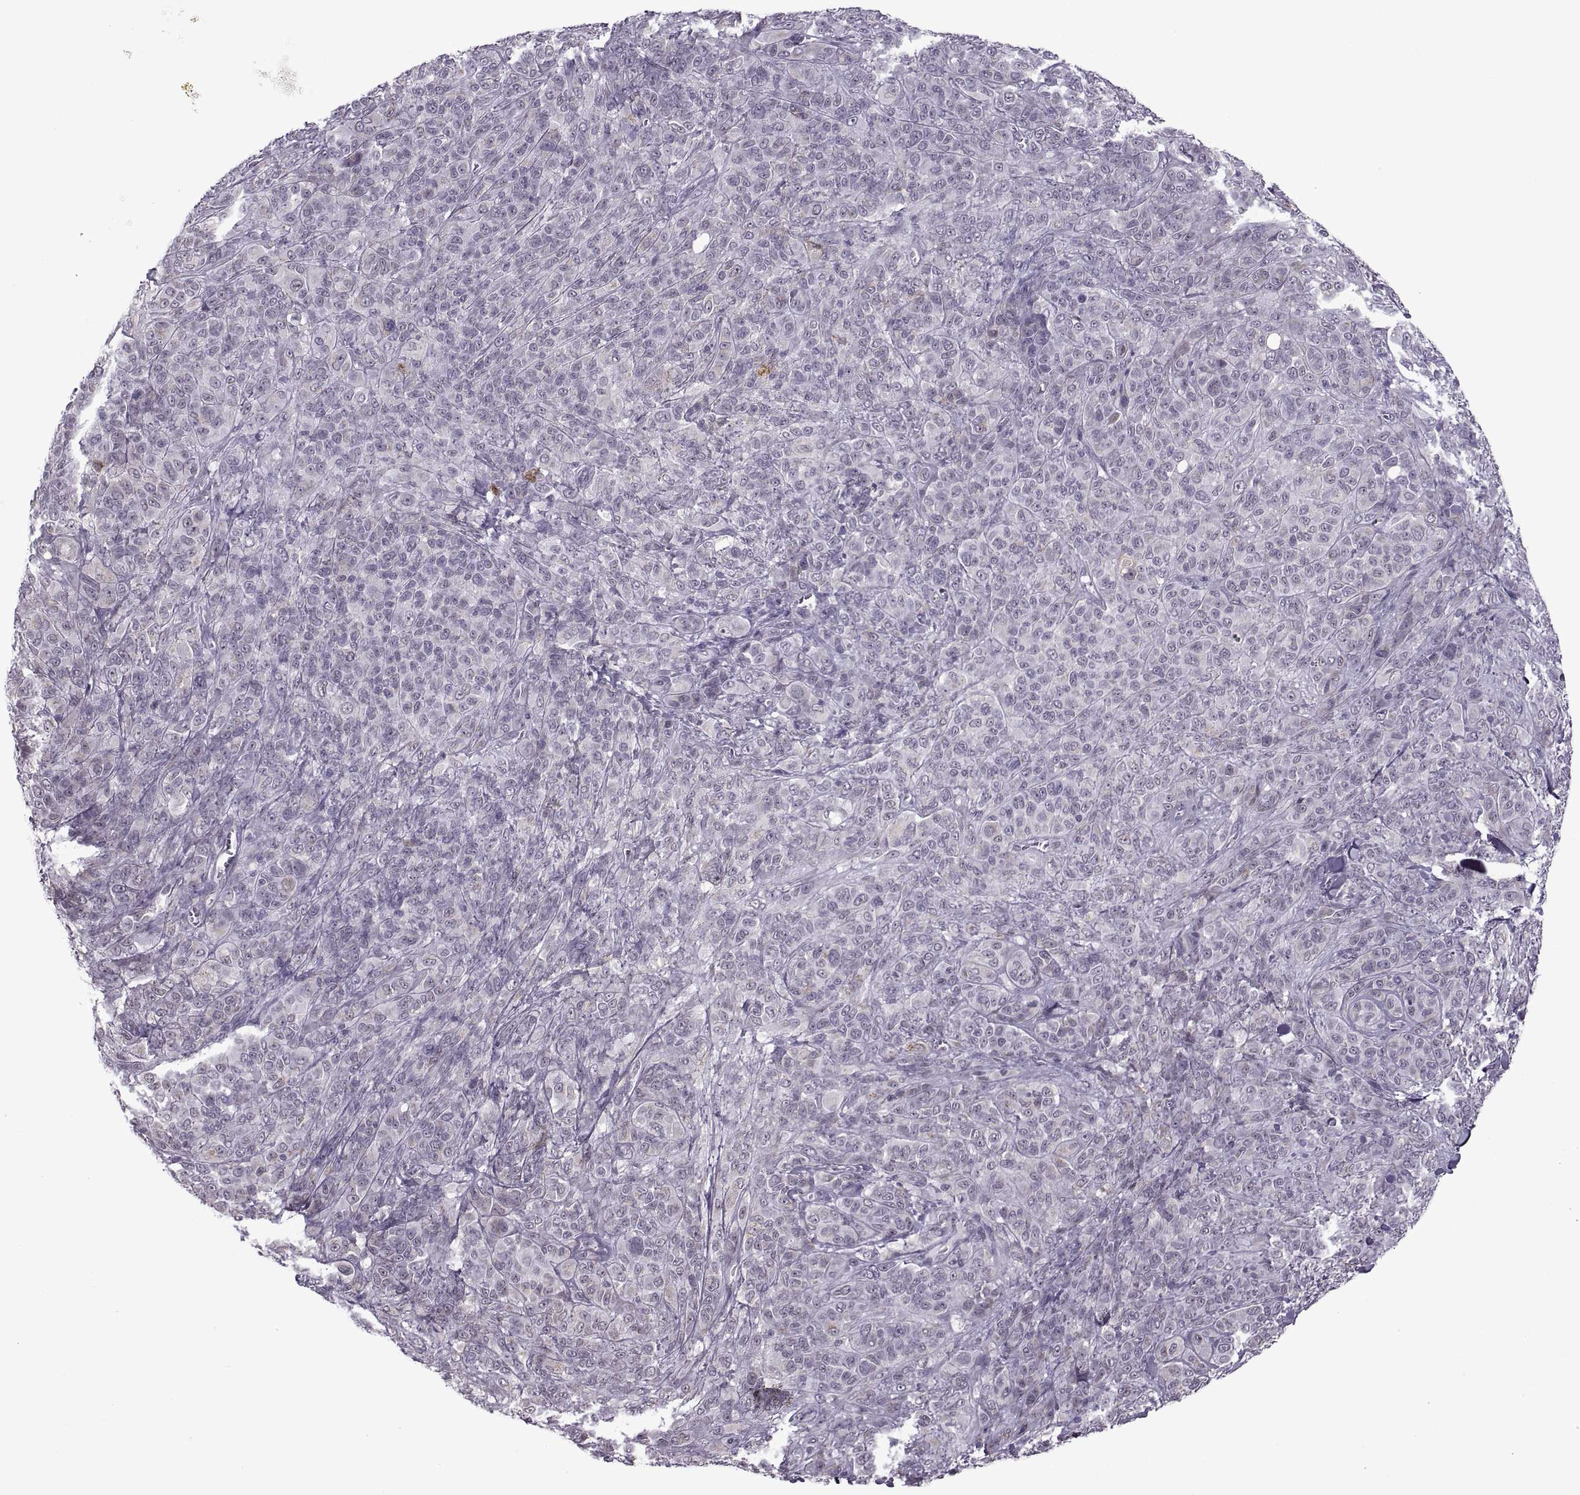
{"staining": {"intensity": "moderate", "quantity": "<25%", "location": "cytoplasmic/membranous"}, "tissue": "melanoma", "cell_type": "Tumor cells", "image_type": "cancer", "snomed": [{"axis": "morphology", "description": "Malignant melanoma, NOS"}, {"axis": "topography", "description": "Skin"}], "caption": "High-magnification brightfield microscopy of malignant melanoma stained with DAB (3,3'-diaminobenzidine) (brown) and counterstained with hematoxylin (blue). tumor cells exhibit moderate cytoplasmic/membranous expression is identified in about<25% of cells.", "gene": "PRSS37", "patient": {"sex": "female", "age": 87}}